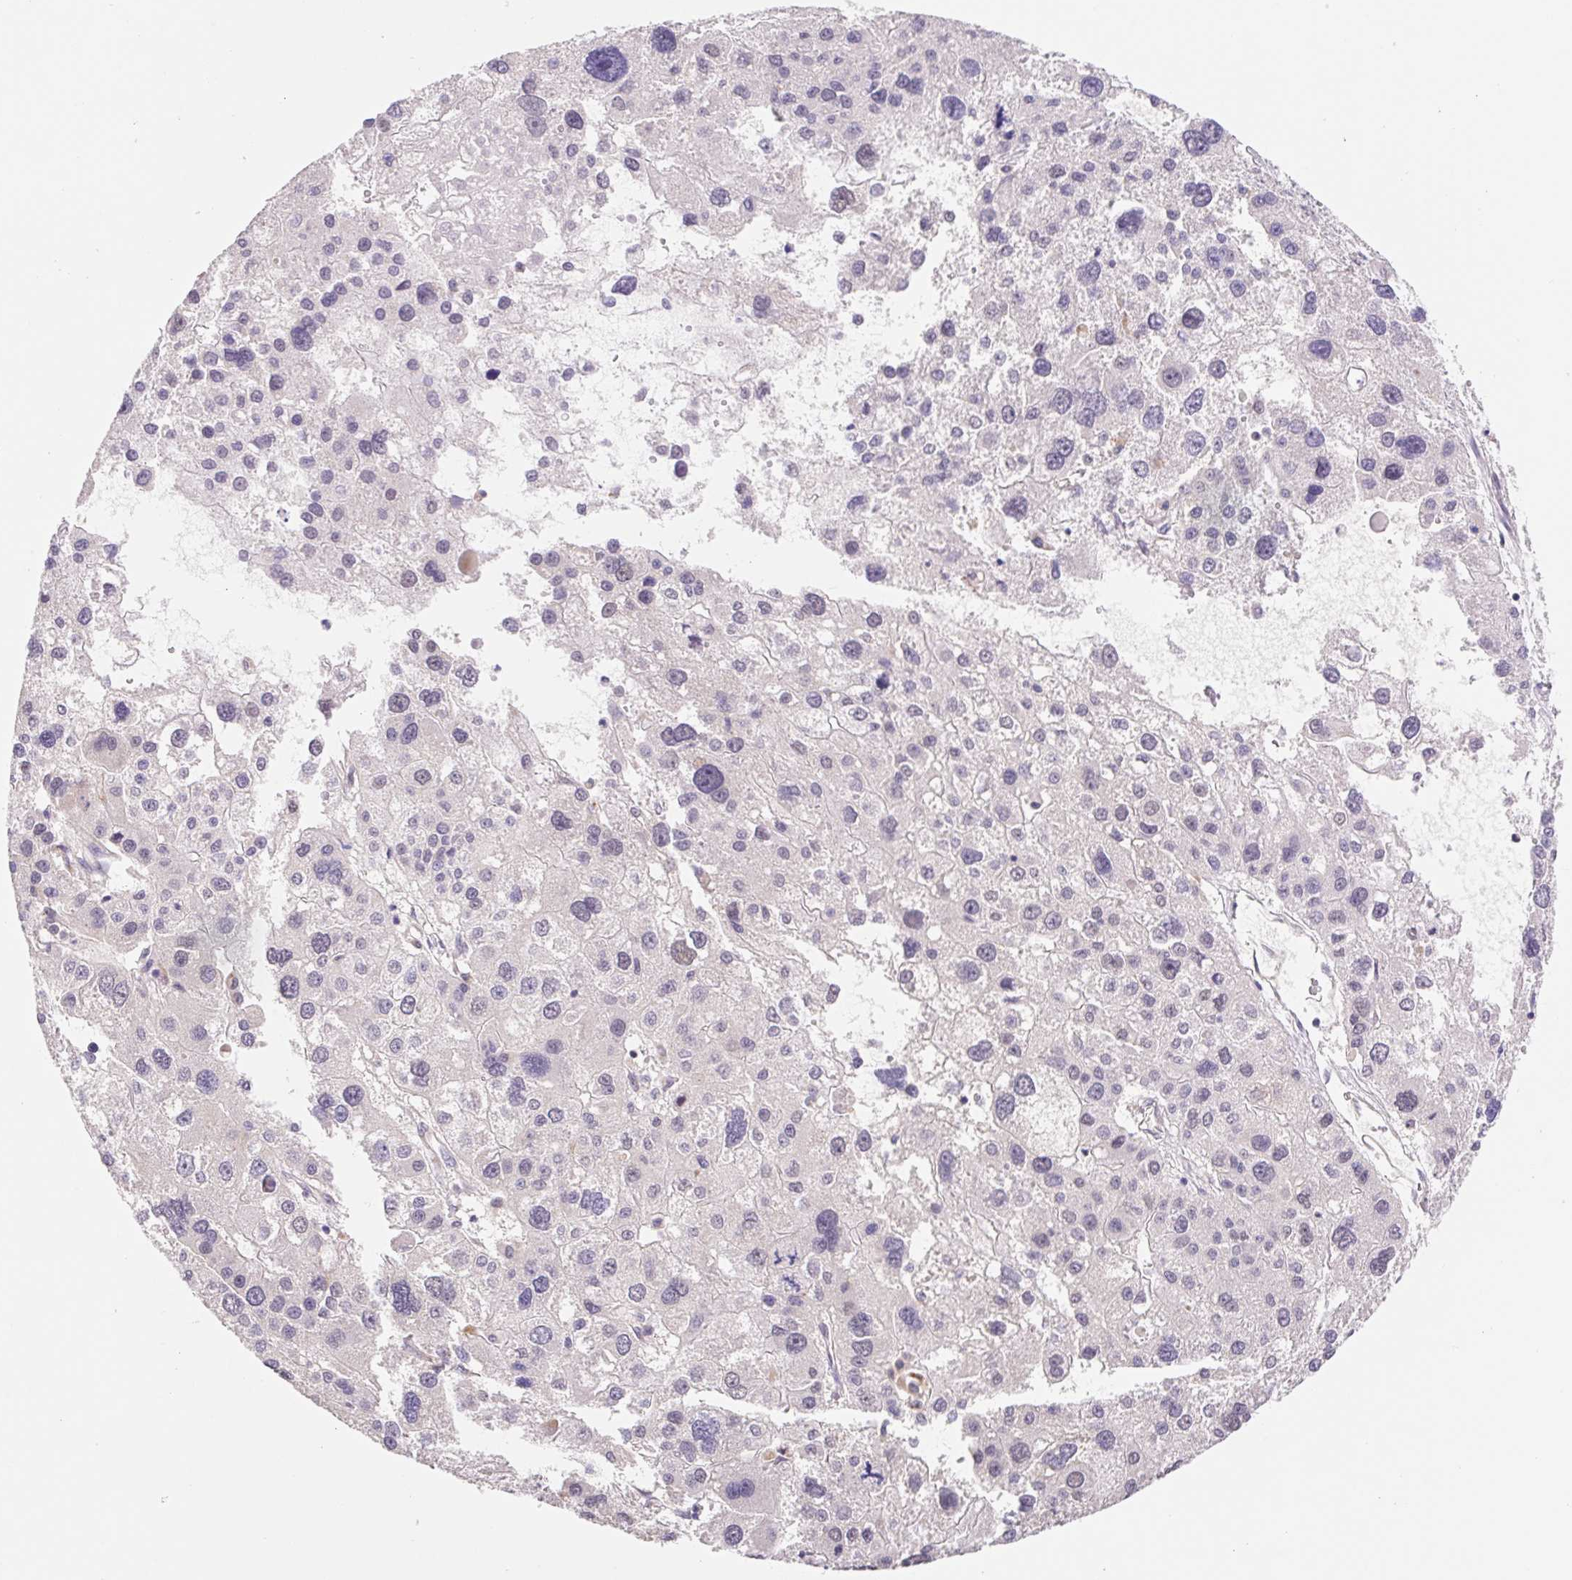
{"staining": {"intensity": "negative", "quantity": "none", "location": "none"}, "tissue": "liver cancer", "cell_type": "Tumor cells", "image_type": "cancer", "snomed": [{"axis": "morphology", "description": "Carcinoma, Hepatocellular, NOS"}, {"axis": "topography", "description": "Liver"}], "caption": "IHC of liver cancer exhibits no staining in tumor cells.", "gene": "FKBP6", "patient": {"sex": "male", "age": 73}}